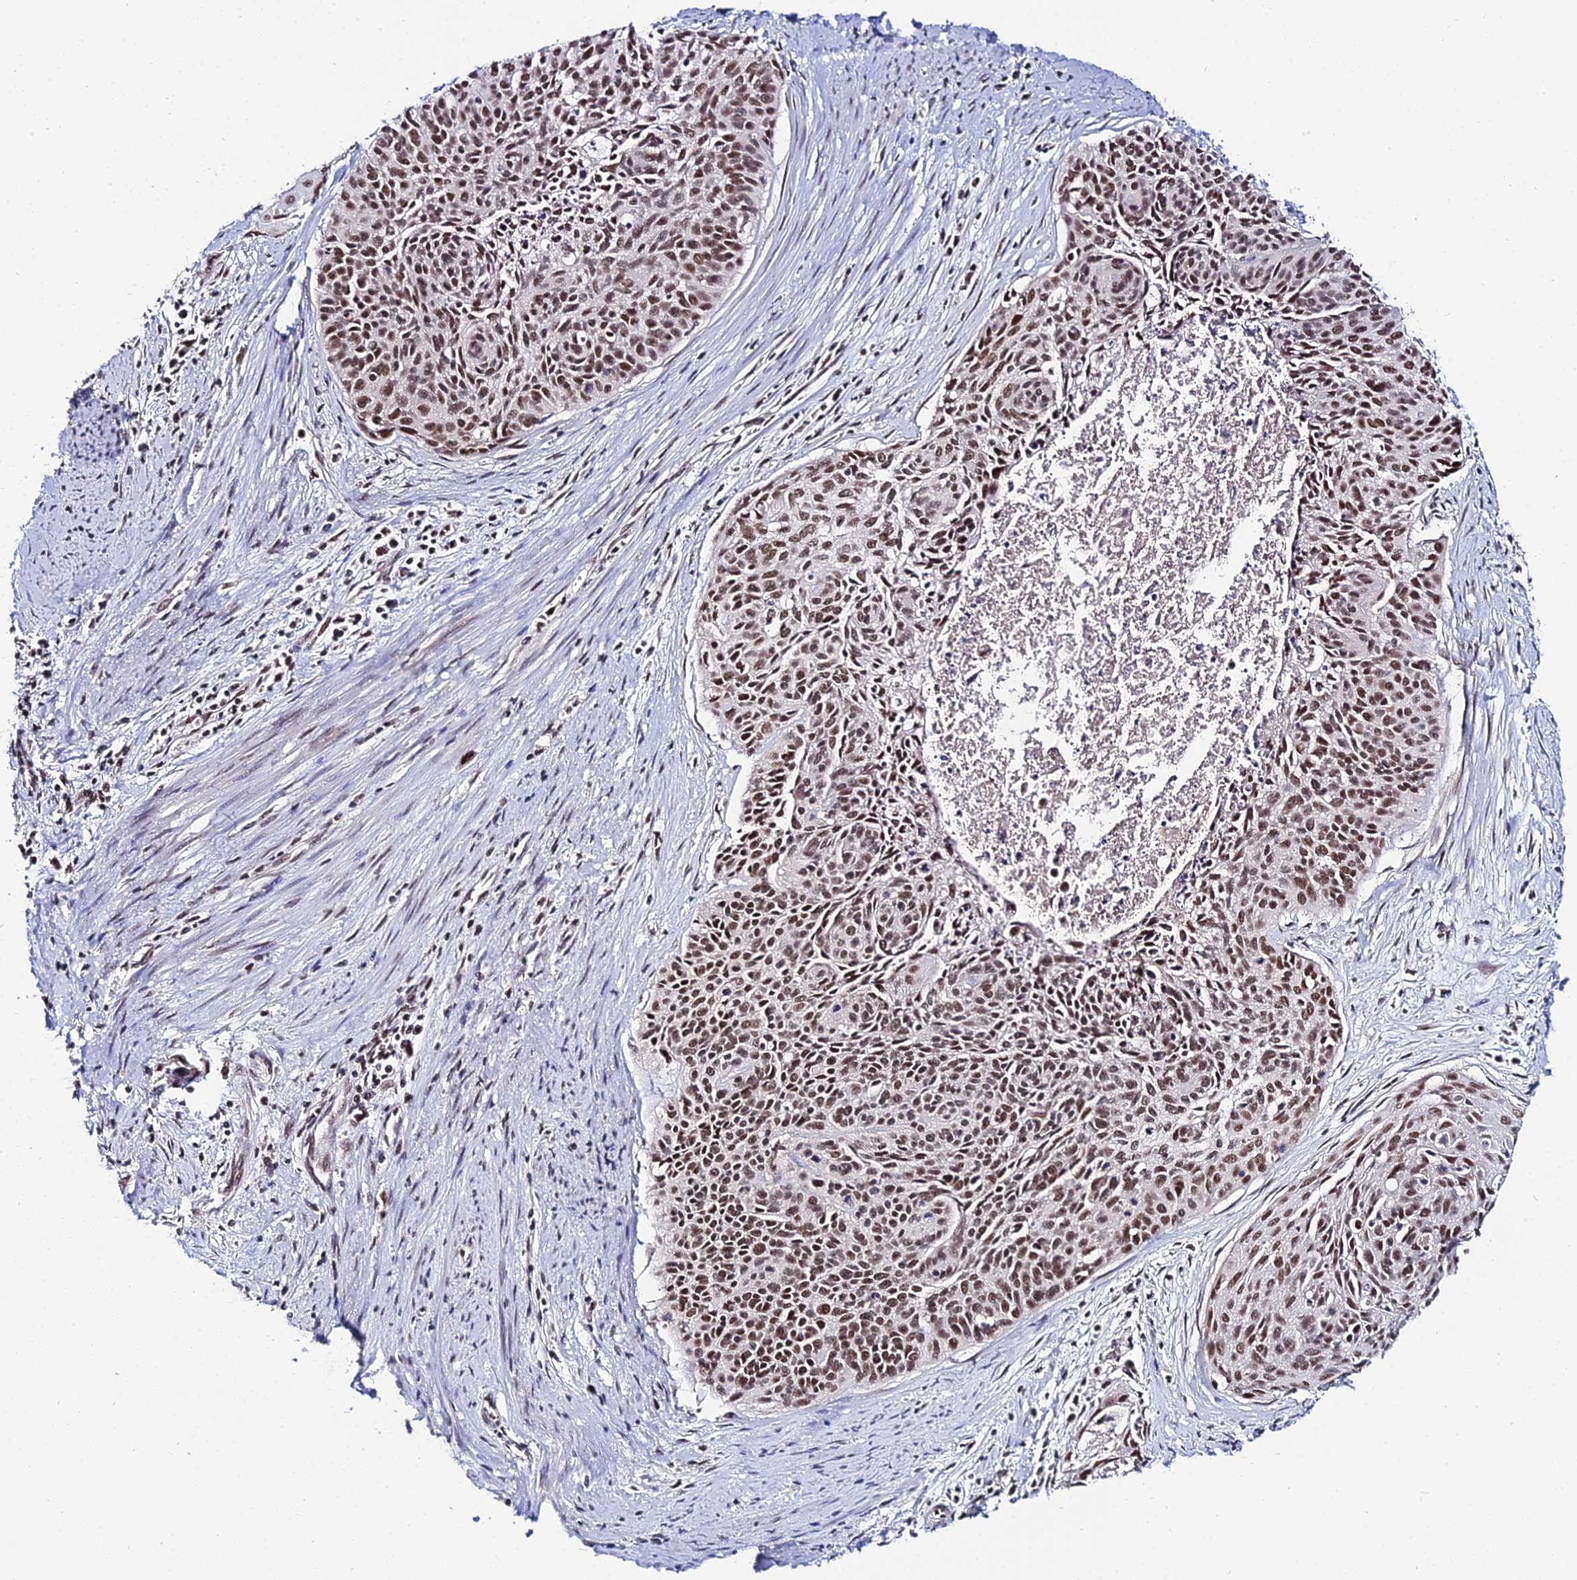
{"staining": {"intensity": "strong", "quantity": ">75%", "location": "nuclear"}, "tissue": "cervical cancer", "cell_type": "Tumor cells", "image_type": "cancer", "snomed": [{"axis": "morphology", "description": "Squamous cell carcinoma, NOS"}, {"axis": "topography", "description": "Cervix"}], "caption": "Immunohistochemistry of cervical cancer exhibits high levels of strong nuclear positivity in approximately >75% of tumor cells. Using DAB (3,3'-diaminobenzidine) (brown) and hematoxylin (blue) stains, captured at high magnification using brightfield microscopy.", "gene": "EXOSC3", "patient": {"sex": "female", "age": 55}}